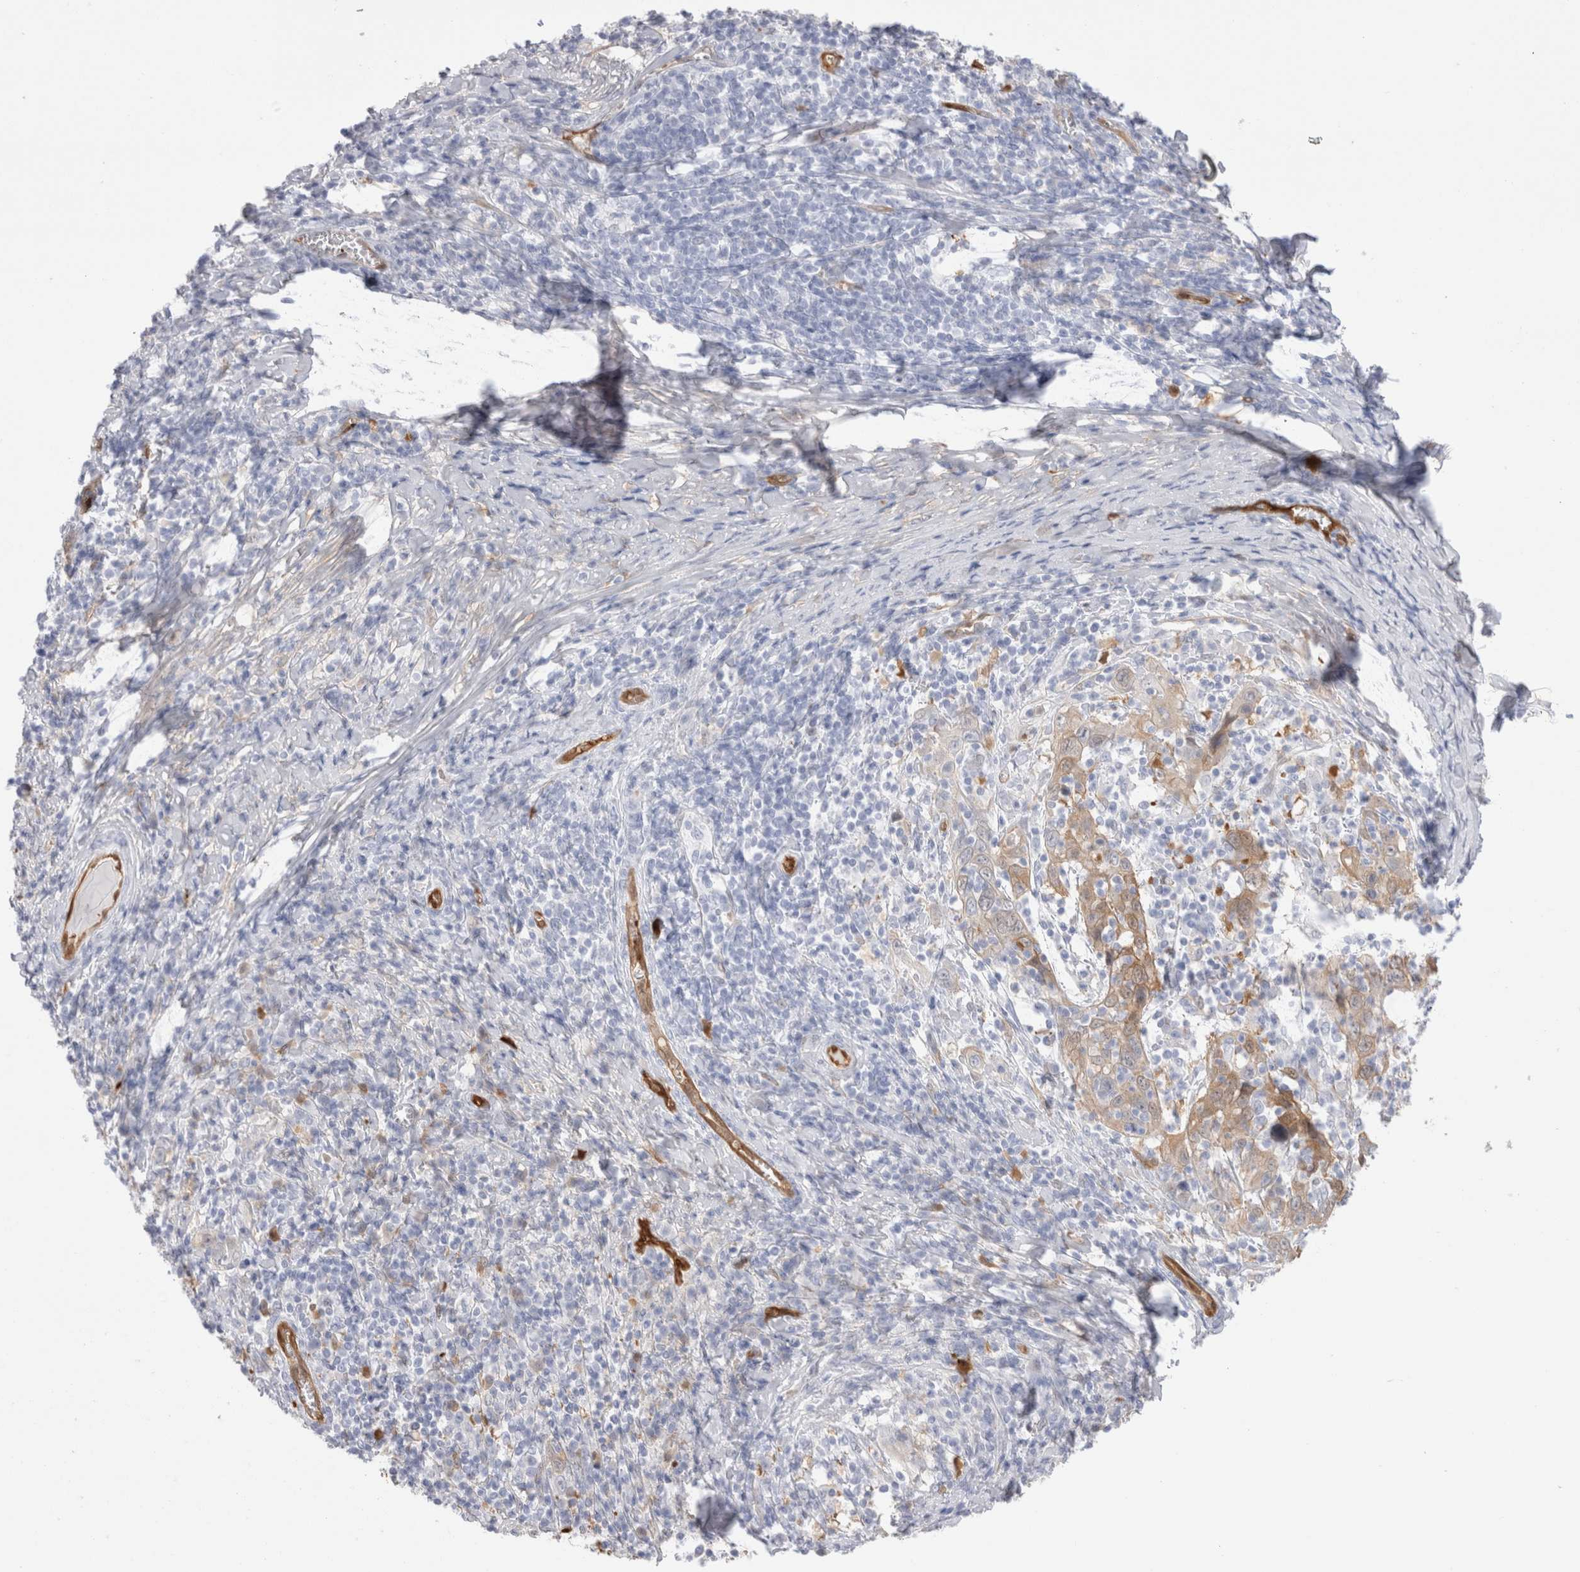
{"staining": {"intensity": "weak", "quantity": "25%-75%", "location": "cytoplasmic/membranous"}, "tissue": "cervical cancer", "cell_type": "Tumor cells", "image_type": "cancer", "snomed": [{"axis": "morphology", "description": "Squamous cell carcinoma, NOS"}, {"axis": "topography", "description": "Cervix"}], "caption": "Cervical cancer (squamous cell carcinoma) stained with a protein marker displays weak staining in tumor cells.", "gene": "NAPEPLD", "patient": {"sex": "female", "age": 46}}